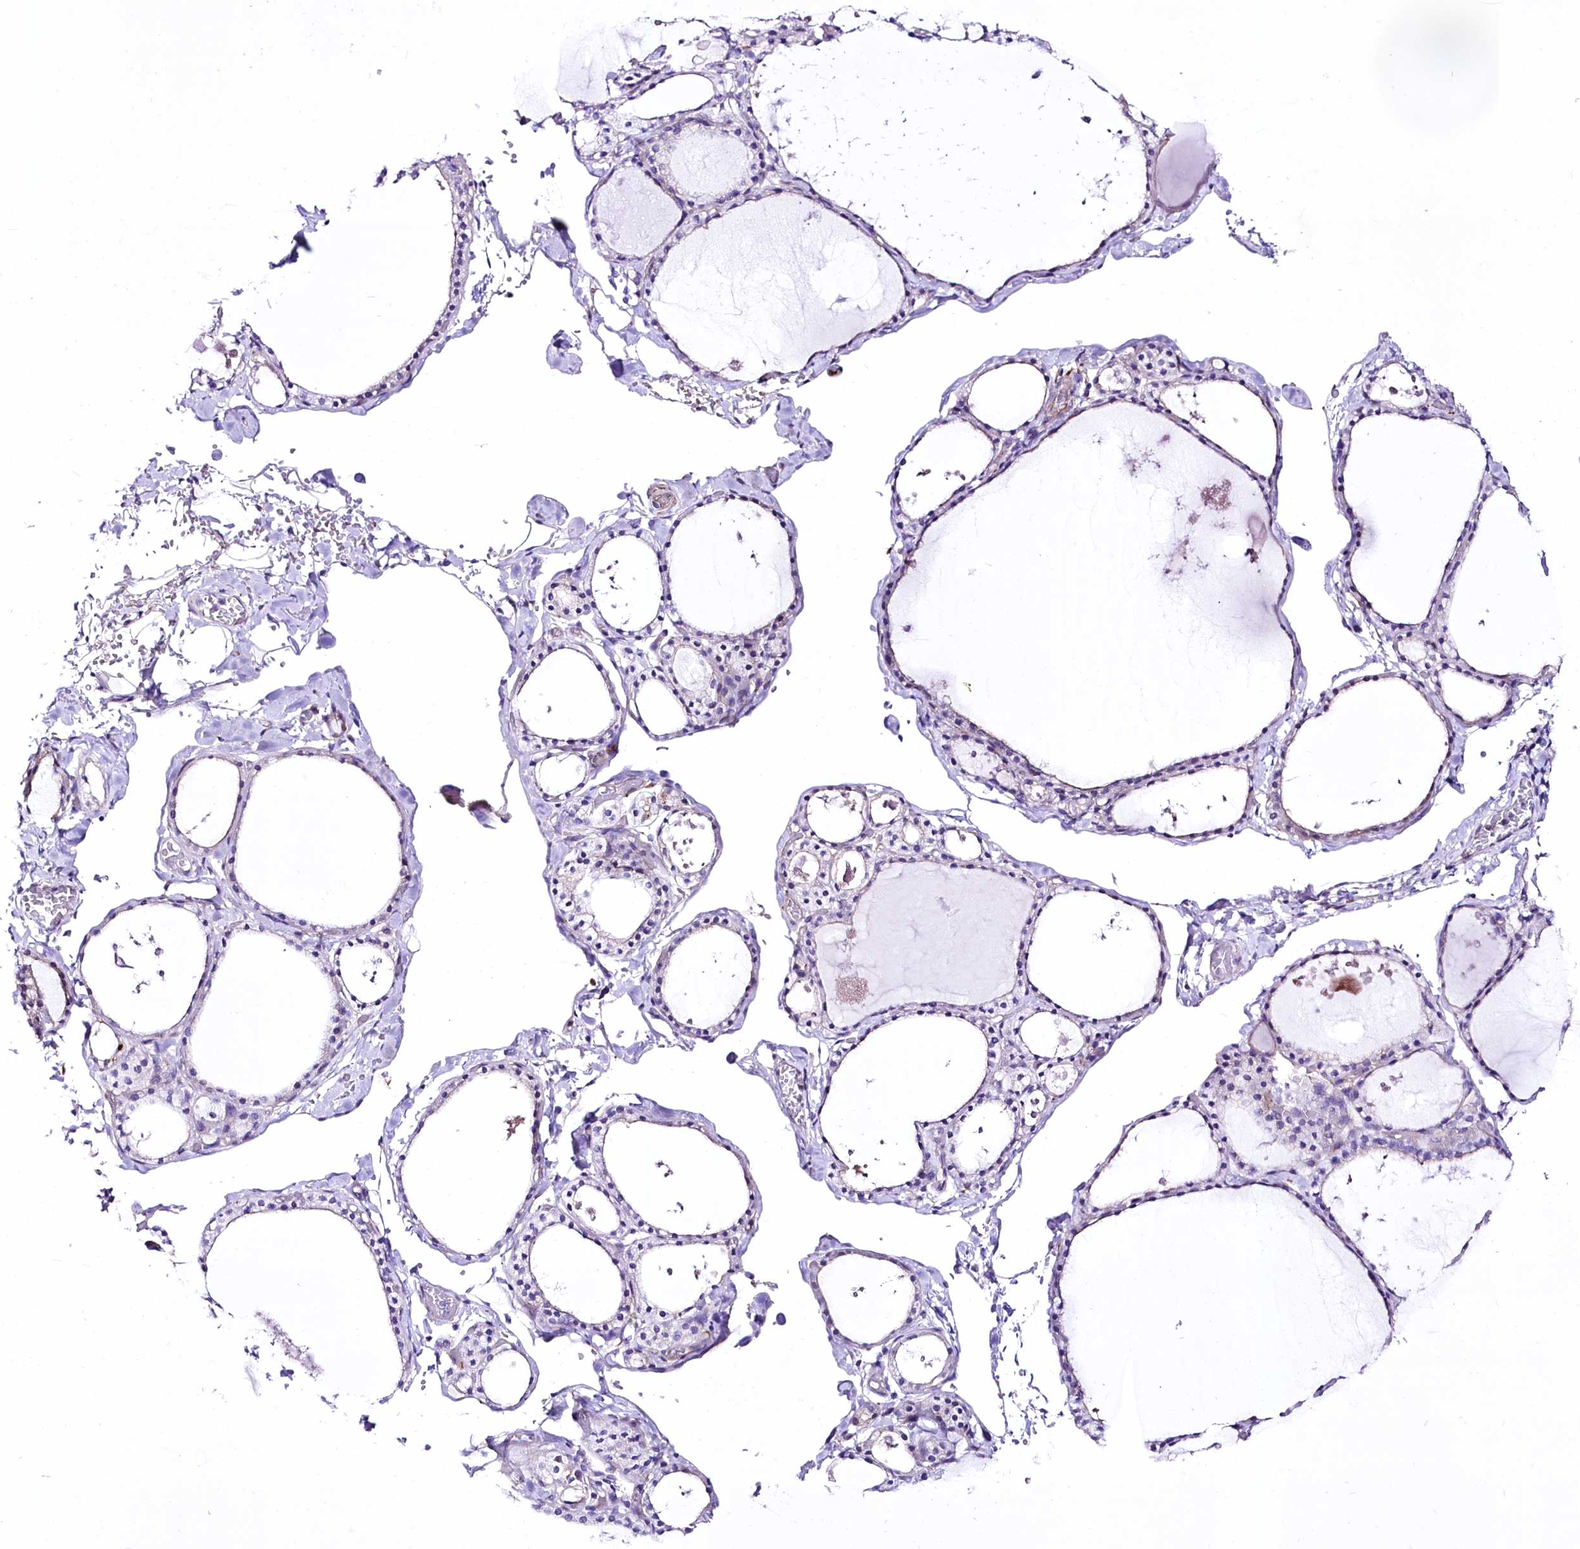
{"staining": {"intensity": "weak", "quantity": "25%-75%", "location": "cytoplasmic/membranous"}, "tissue": "thyroid gland", "cell_type": "Glandular cells", "image_type": "normal", "snomed": [{"axis": "morphology", "description": "Normal tissue, NOS"}, {"axis": "topography", "description": "Thyroid gland"}], "caption": "IHC photomicrograph of normal thyroid gland stained for a protein (brown), which displays low levels of weak cytoplasmic/membranous staining in about 25%-75% of glandular cells.", "gene": "LRRC34", "patient": {"sex": "male", "age": 56}}